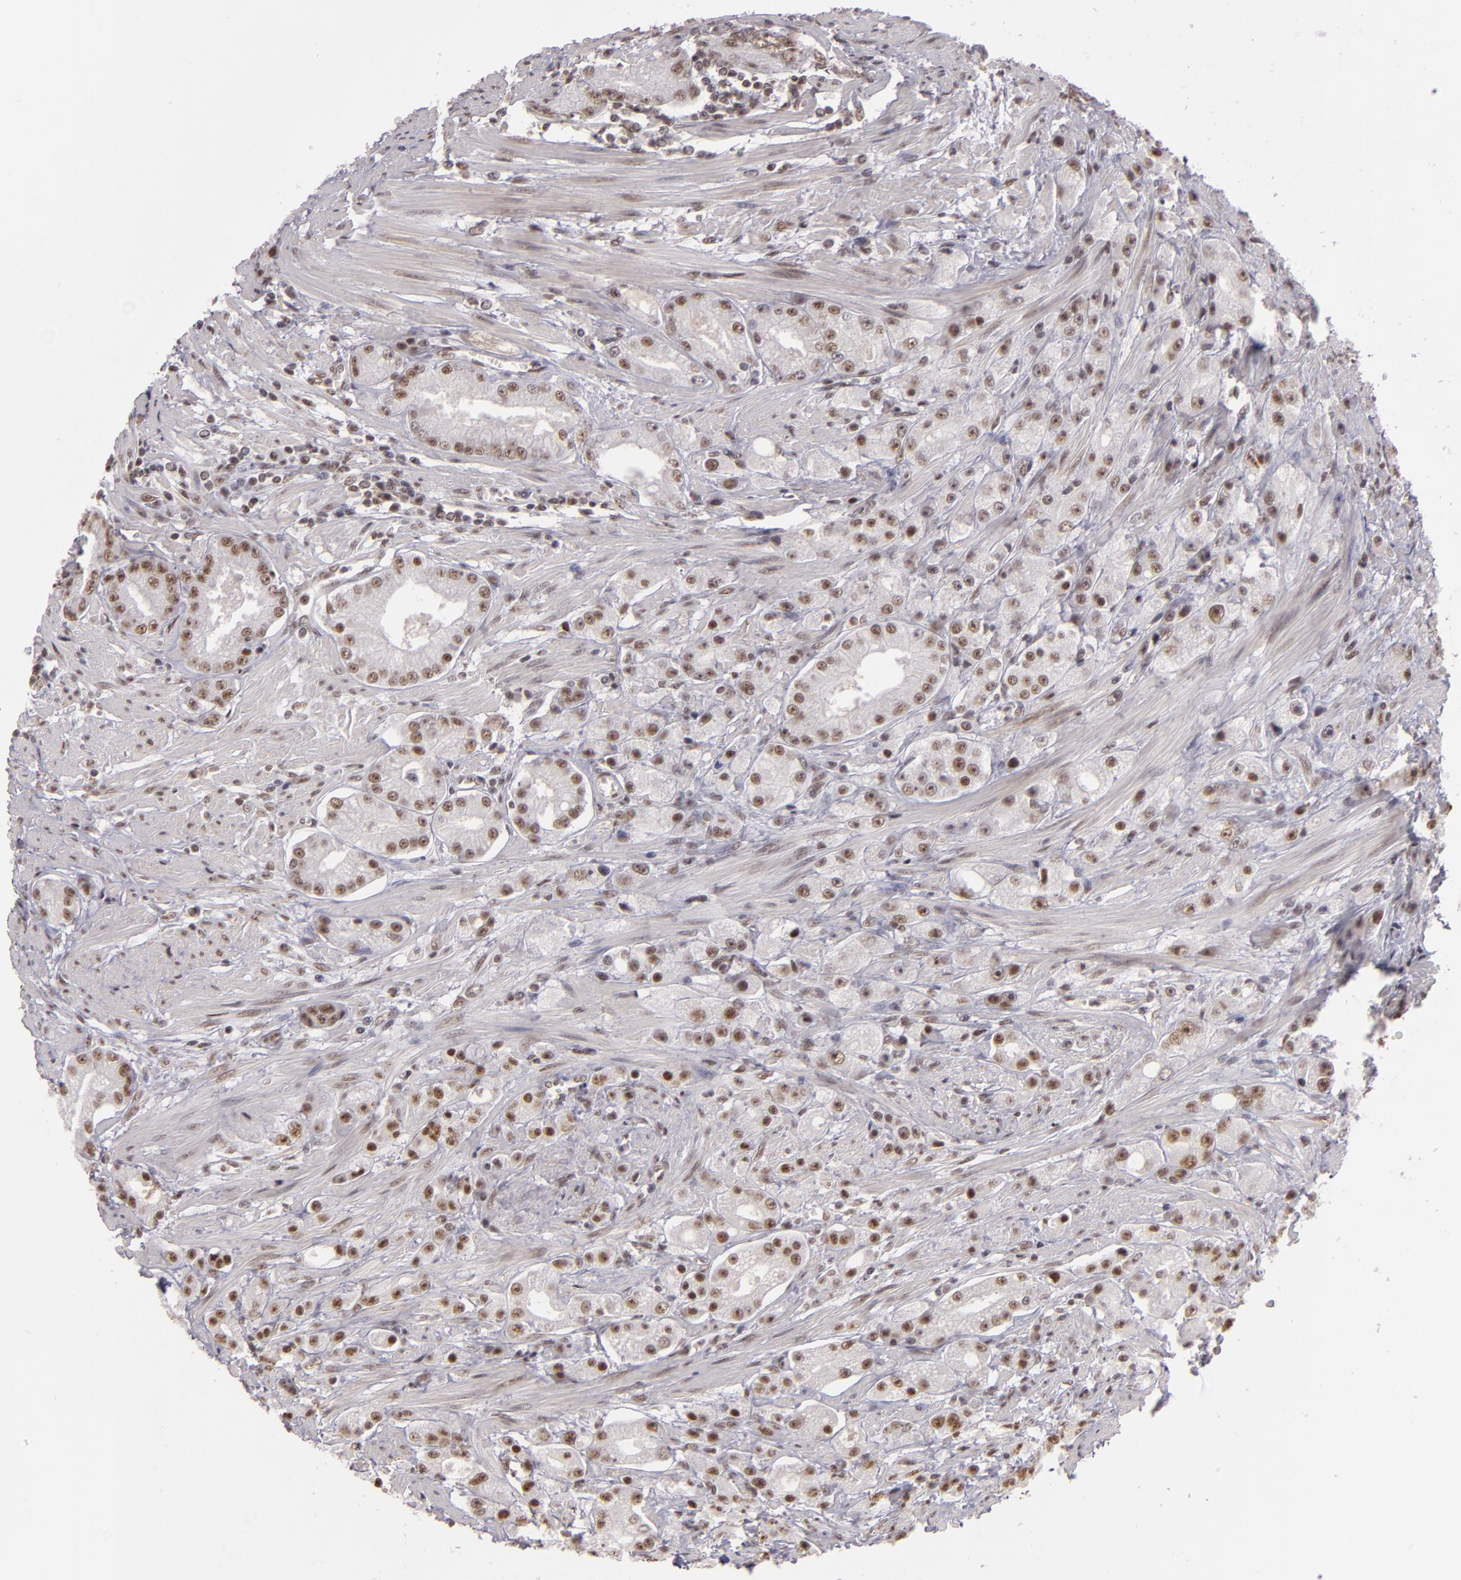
{"staining": {"intensity": "moderate", "quantity": "25%-75%", "location": "nuclear"}, "tissue": "prostate cancer", "cell_type": "Tumor cells", "image_type": "cancer", "snomed": [{"axis": "morphology", "description": "Adenocarcinoma, Medium grade"}, {"axis": "topography", "description": "Prostate"}], "caption": "IHC histopathology image of neoplastic tissue: human prostate medium-grade adenocarcinoma stained using immunohistochemistry (IHC) reveals medium levels of moderate protein expression localized specifically in the nuclear of tumor cells, appearing as a nuclear brown color.", "gene": "INTS6", "patient": {"sex": "male", "age": 72}}